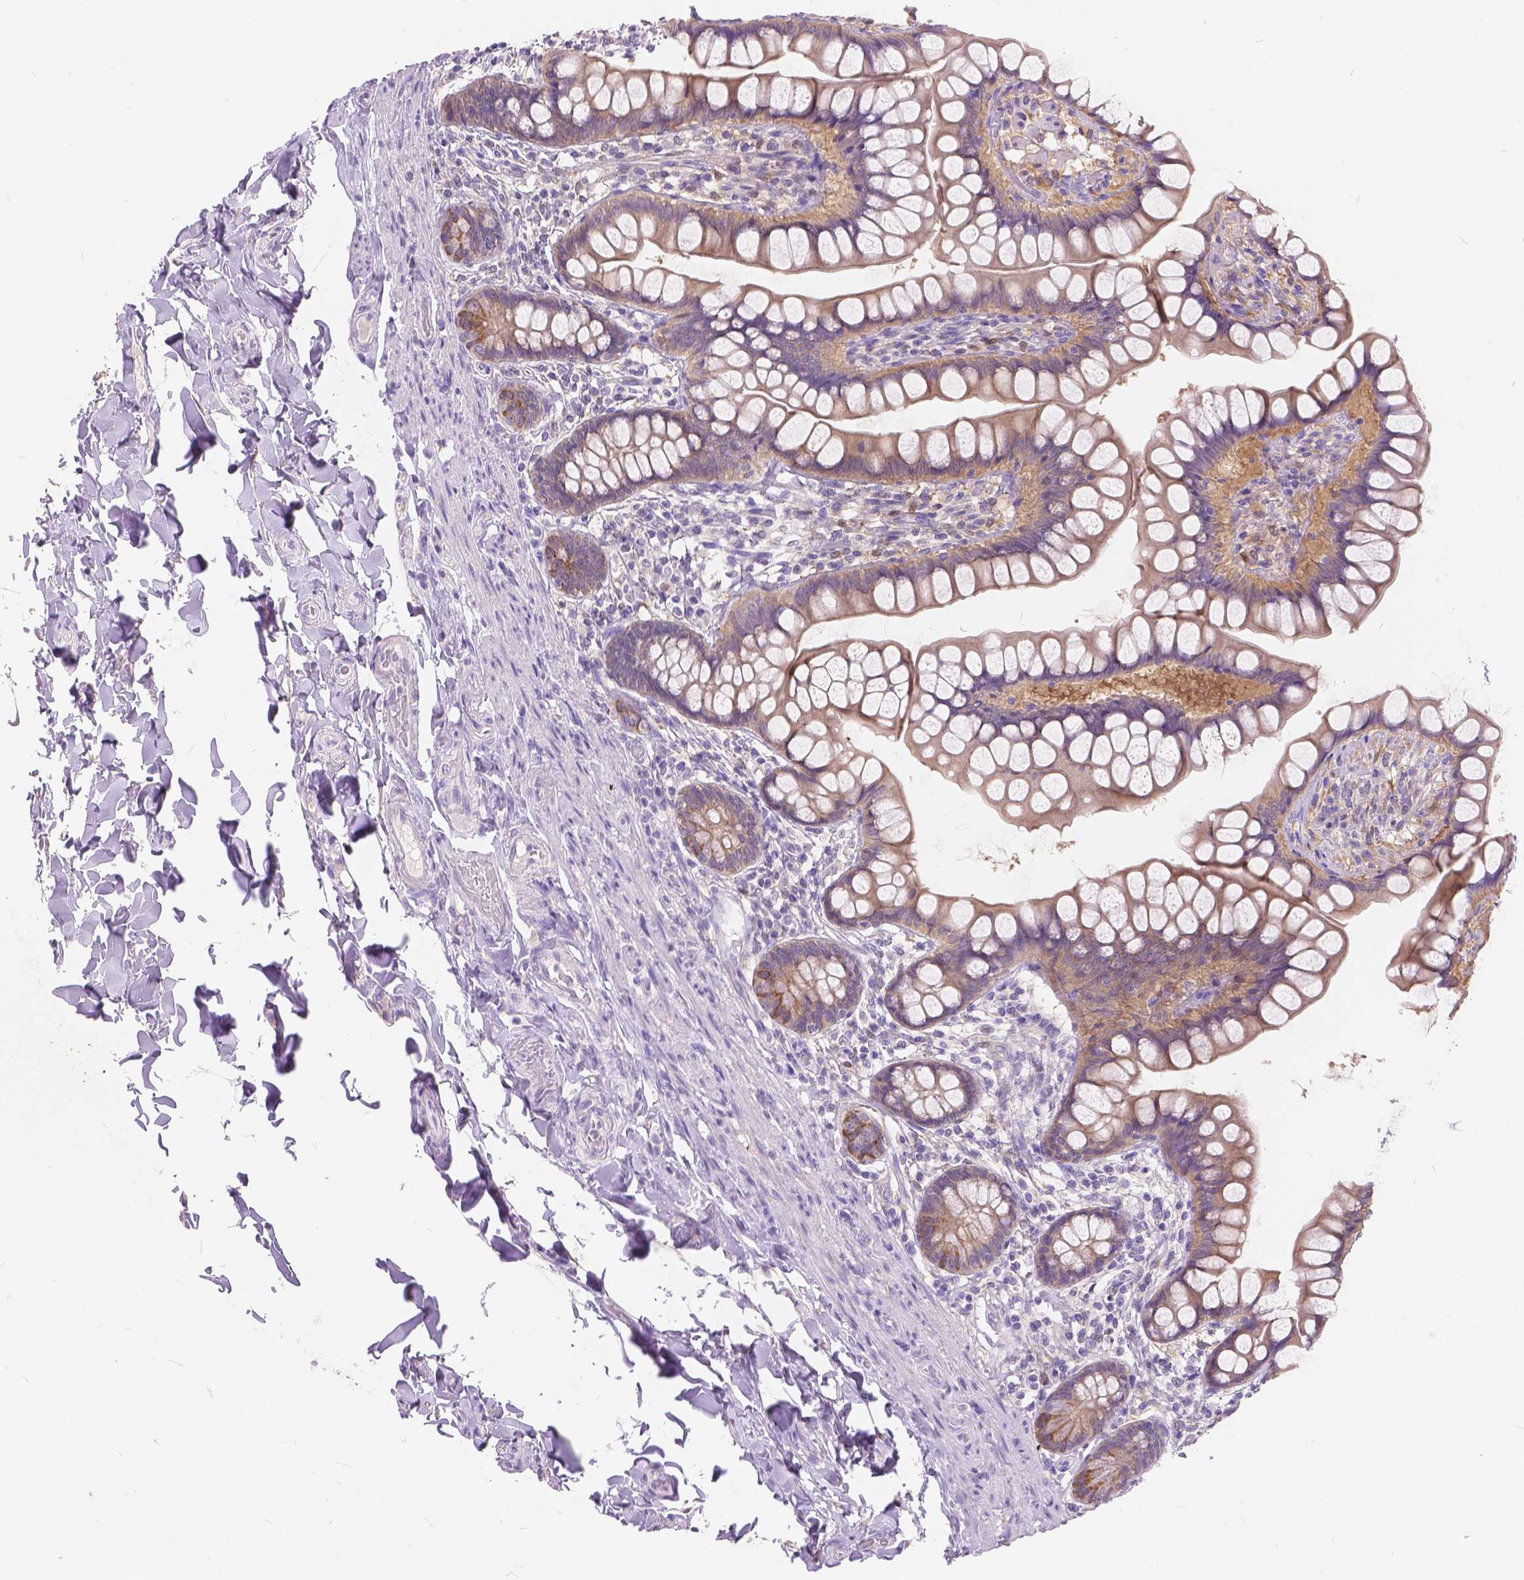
{"staining": {"intensity": "weak", "quantity": "25%-75%", "location": "cytoplasmic/membranous"}, "tissue": "small intestine", "cell_type": "Glandular cells", "image_type": "normal", "snomed": [{"axis": "morphology", "description": "Normal tissue, NOS"}, {"axis": "topography", "description": "Small intestine"}], "caption": "A histopathology image showing weak cytoplasmic/membranous expression in about 25%-75% of glandular cells in benign small intestine, as visualized by brown immunohistochemical staining.", "gene": "PEX11G", "patient": {"sex": "male", "age": 70}}